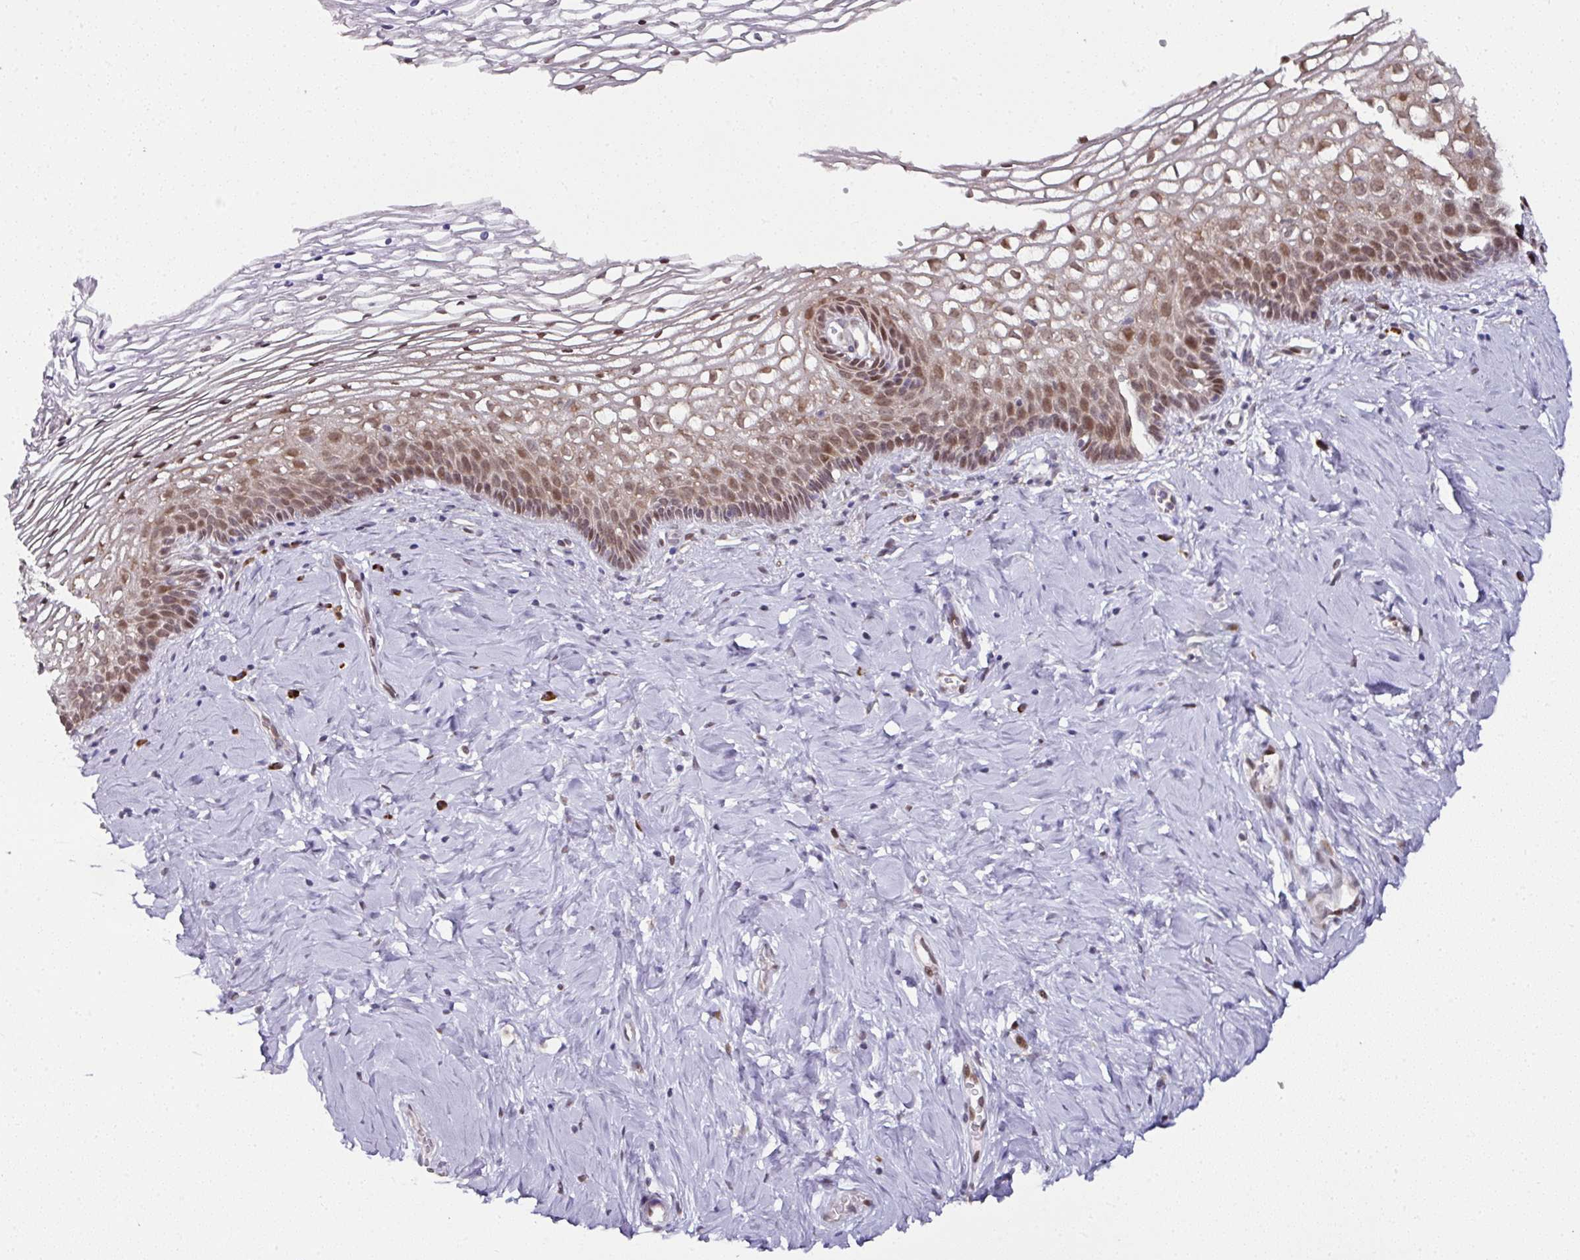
{"staining": {"intensity": "moderate", "quantity": ">75%", "location": "cytoplasmic/membranous"}, "tissue": "cervix", "cell_type": "Glandular cells", "image_type": "normal", "snomed": [{"axis": "morphology", "description": "Normal tissue, NOS"}, {"axis": "topography", "description": "Cervix"}], "caption": "Cervix stained with a brown dye displays moderate cytoplasmic/membranous positive staining in about >75% of glandular cells.", "gene": "APOLD1", "patient": {"sex": "female", "age": 36}}